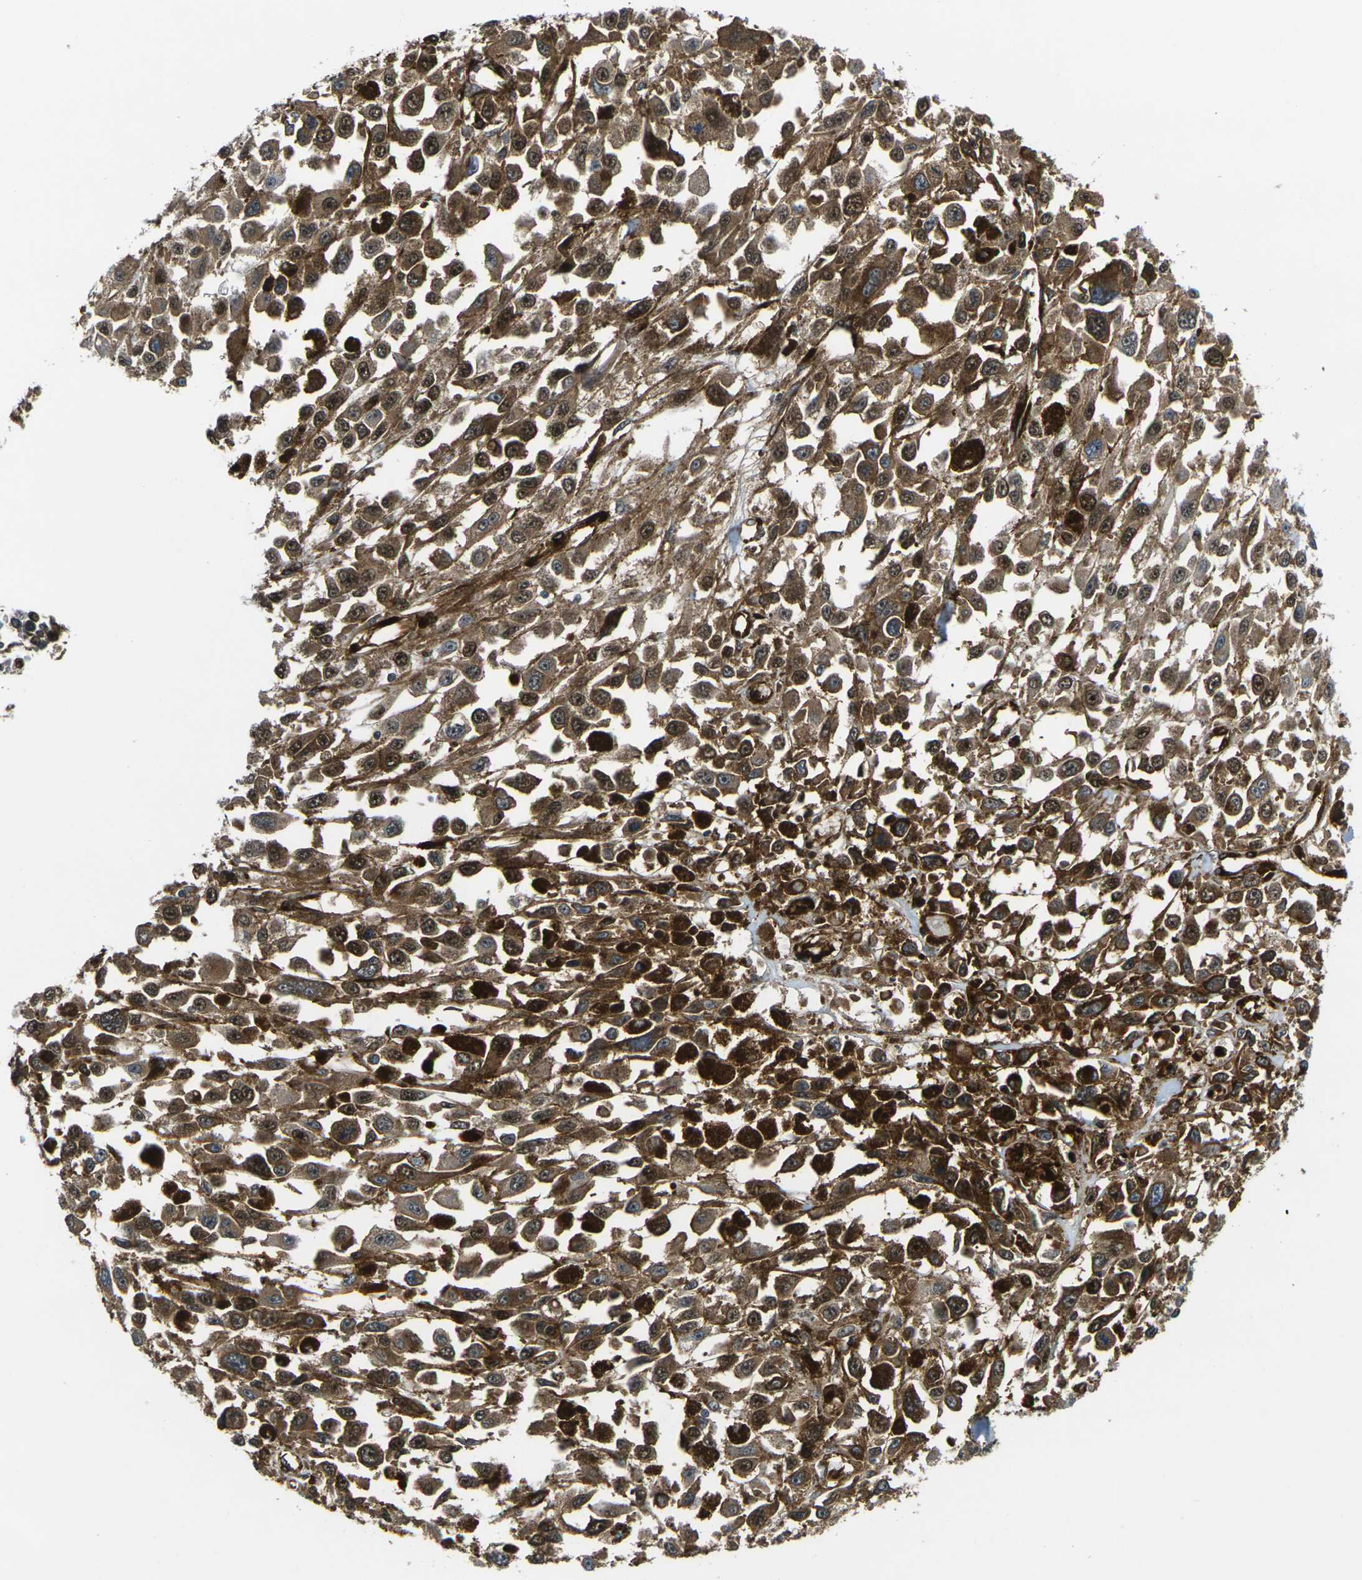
{"staining": {"intensity": "moderate", "quantity": ">75%", "location": "cytoplasmic/membranous,nuclear"}, "tissue": "melanoma", "cell_type": "Tumor cells", "image_type": "cancer", "snomed": [{"axis": "morphology", "description": "Malignant melanoma, Metastatic site"}, {"axis": "topography", "description": "Lymph node"}], "caption": "This micrograph reveals immunohistochemistry staining of human melanoma, with medium moderate cytoplasmic/membranous and nuclear expression in approximately >75% of tumor cells.", "gene": "ECE1", "patient": {"sex": "male", "age": 59}}